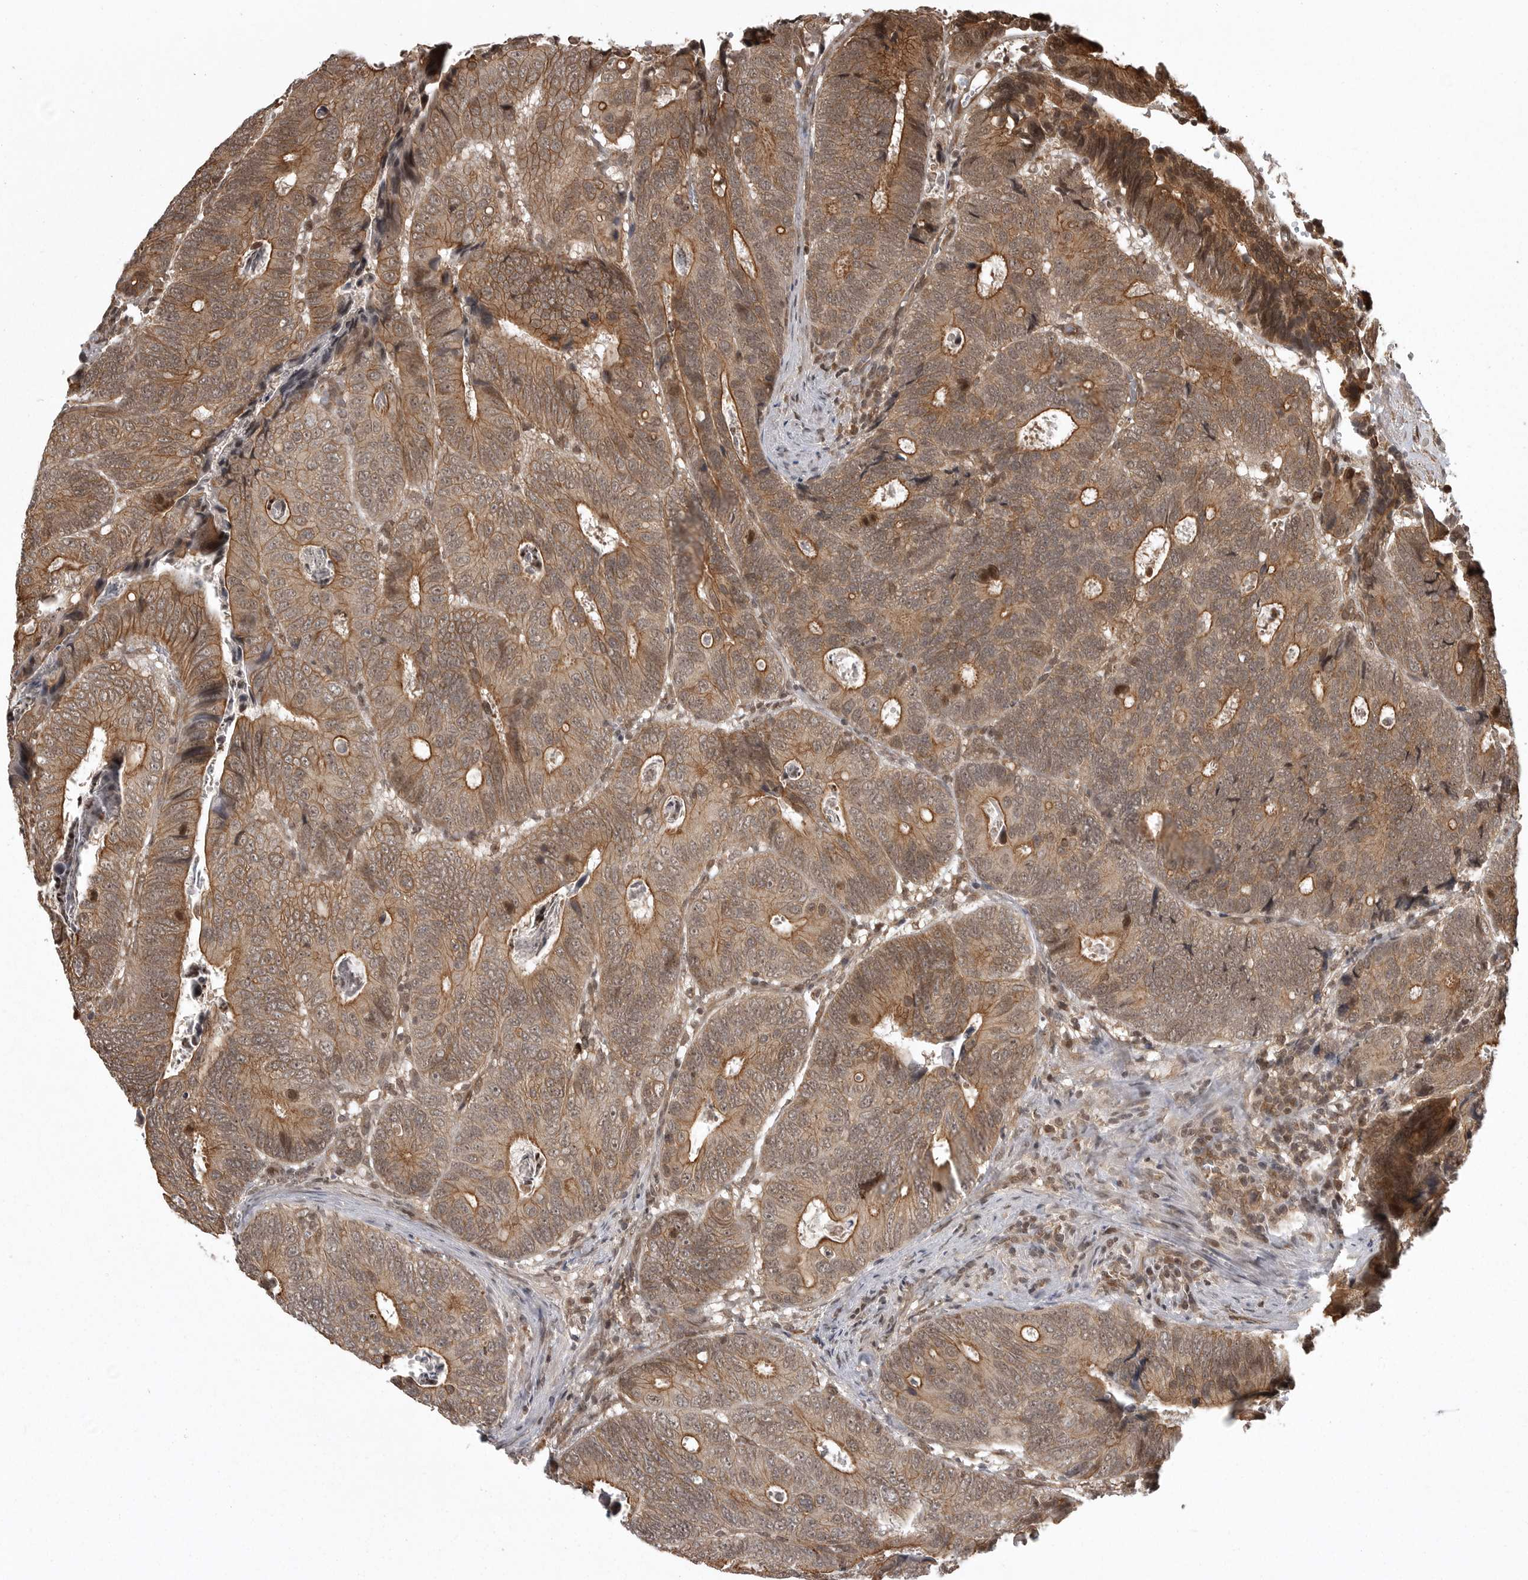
{"staining": {"intensity": "moderate", "quantity": ">75%", "location": "cytoplasmic/membranous"}, "tissue": "colorectal cancer", "cell_type": "Tumor cells", "image_type": "cancer", "snomed": [{"axis": "morphology", "description": "Inflammation, NOS"}, {"axis": "morphology", "description": "Adenocarcinoma, NOS"}, {"axis": "topography", "description": "Colon"}], "caption": "A brown stain labels moderate cytoplasmic/membranous expression of a protein in colorectal cancer tumor cells. The staining was performed using DAB to visualize the protein expression in brown, while the nuclei were stained in blue with hematoxylin (Magnification: 20x).", "gene": "DNAJC8", "patient": {"sex": "male", "age": 72}}